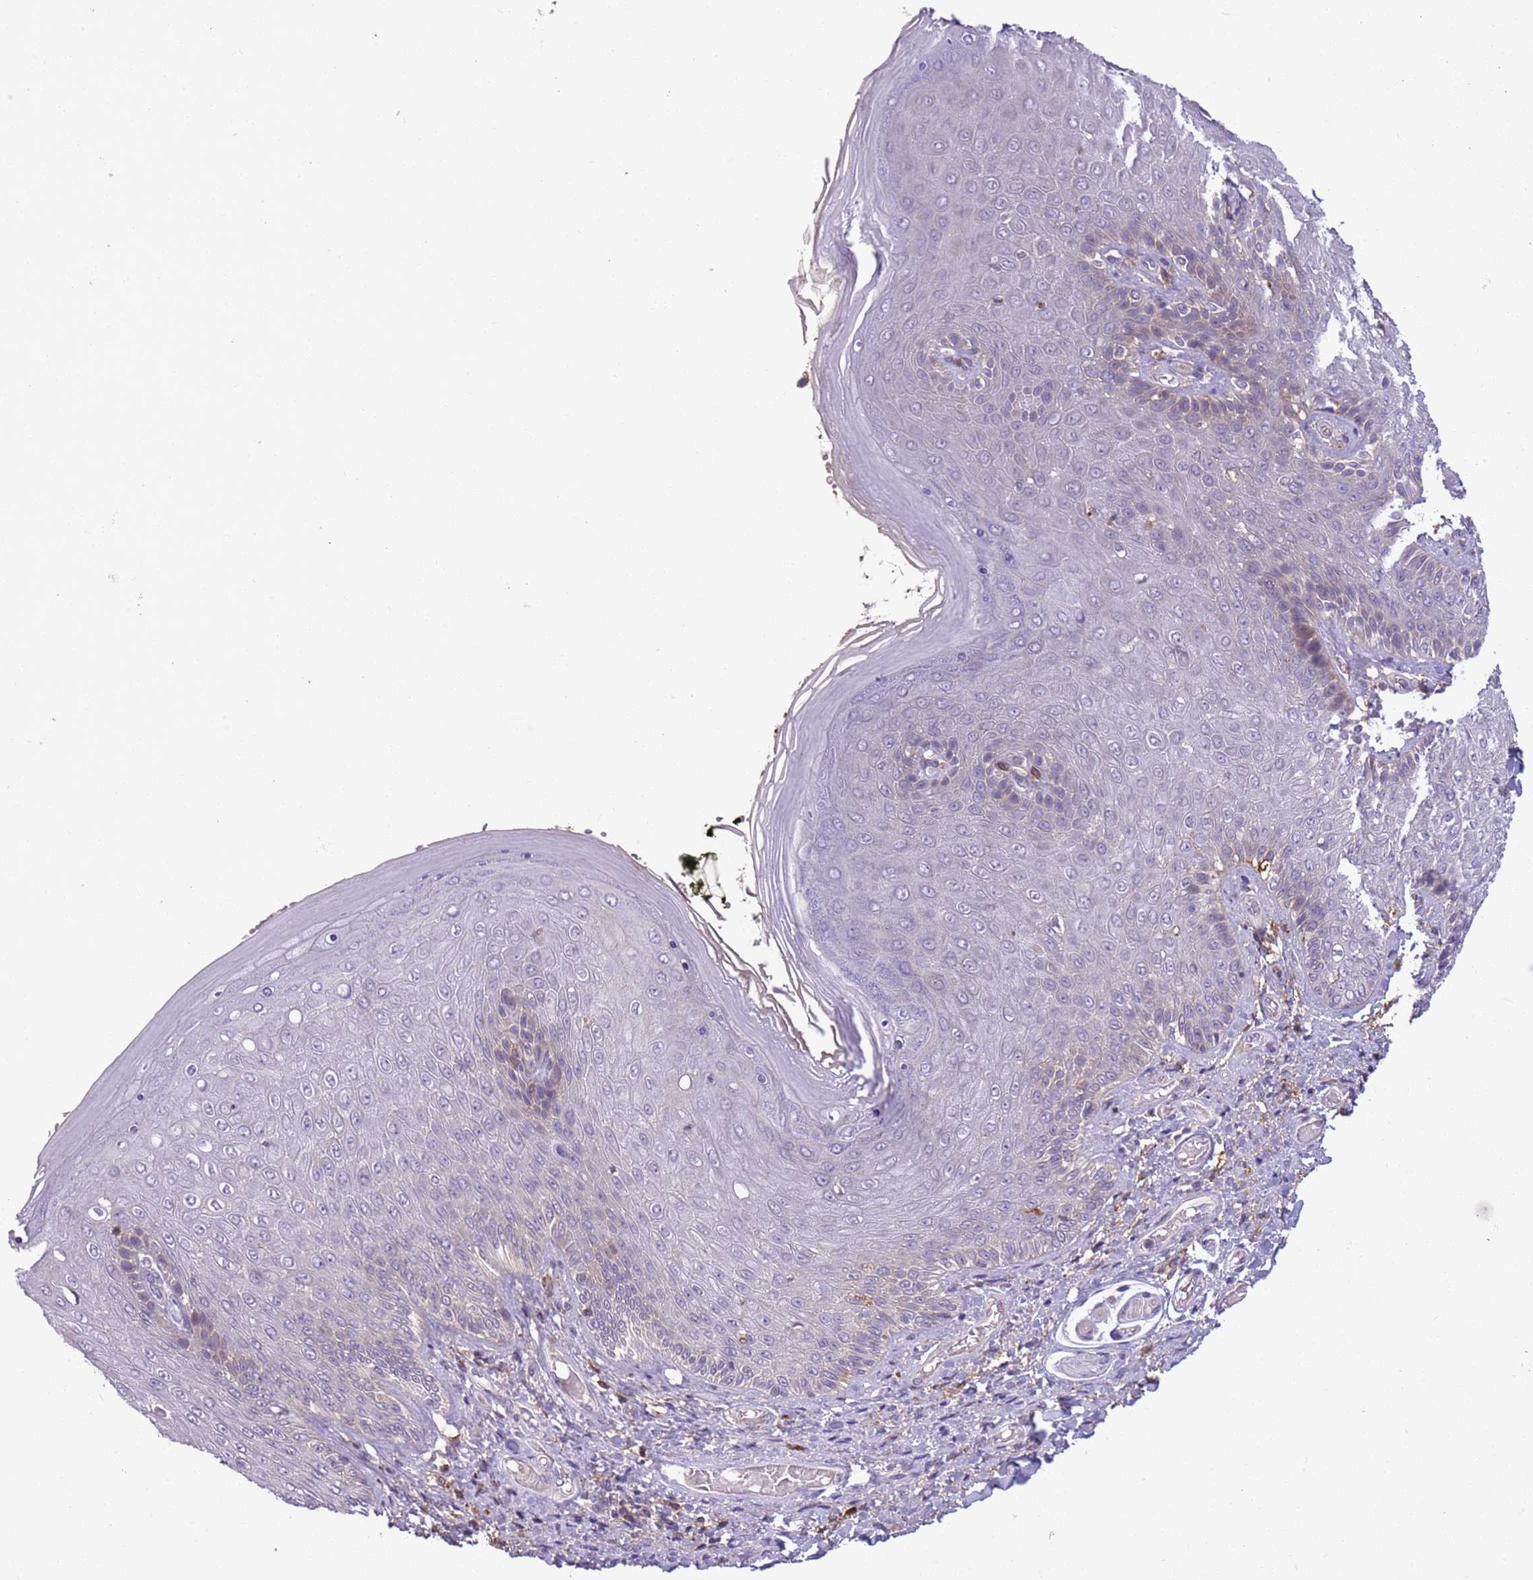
{"staining": {"intensity": "moderate", "quantity": "<25%", "location": "cytoplasmic/membranous"}, "tissue": "skin", "cell_type": "Epidermal cells", "image_type": "normal", "snomed": [{"axis": "morphology", "description": "Normal tissue, NOS"}, {"axis": "topography", "description": "Anal"}], "caption": "An immunohistochemistry image of unremarkable tissue is shown. Protein staining in brown labels moderate cytoplasmic/membranous positivity in skin within epidermal cells. Using DAB (3,3'-diaminobenzidine) (brown) and hematoxylin (blue) stains, captured at high magnification using brightfield microscopy.", "gene": "JAML", "patient": {"sex": "female", "age": 89}}